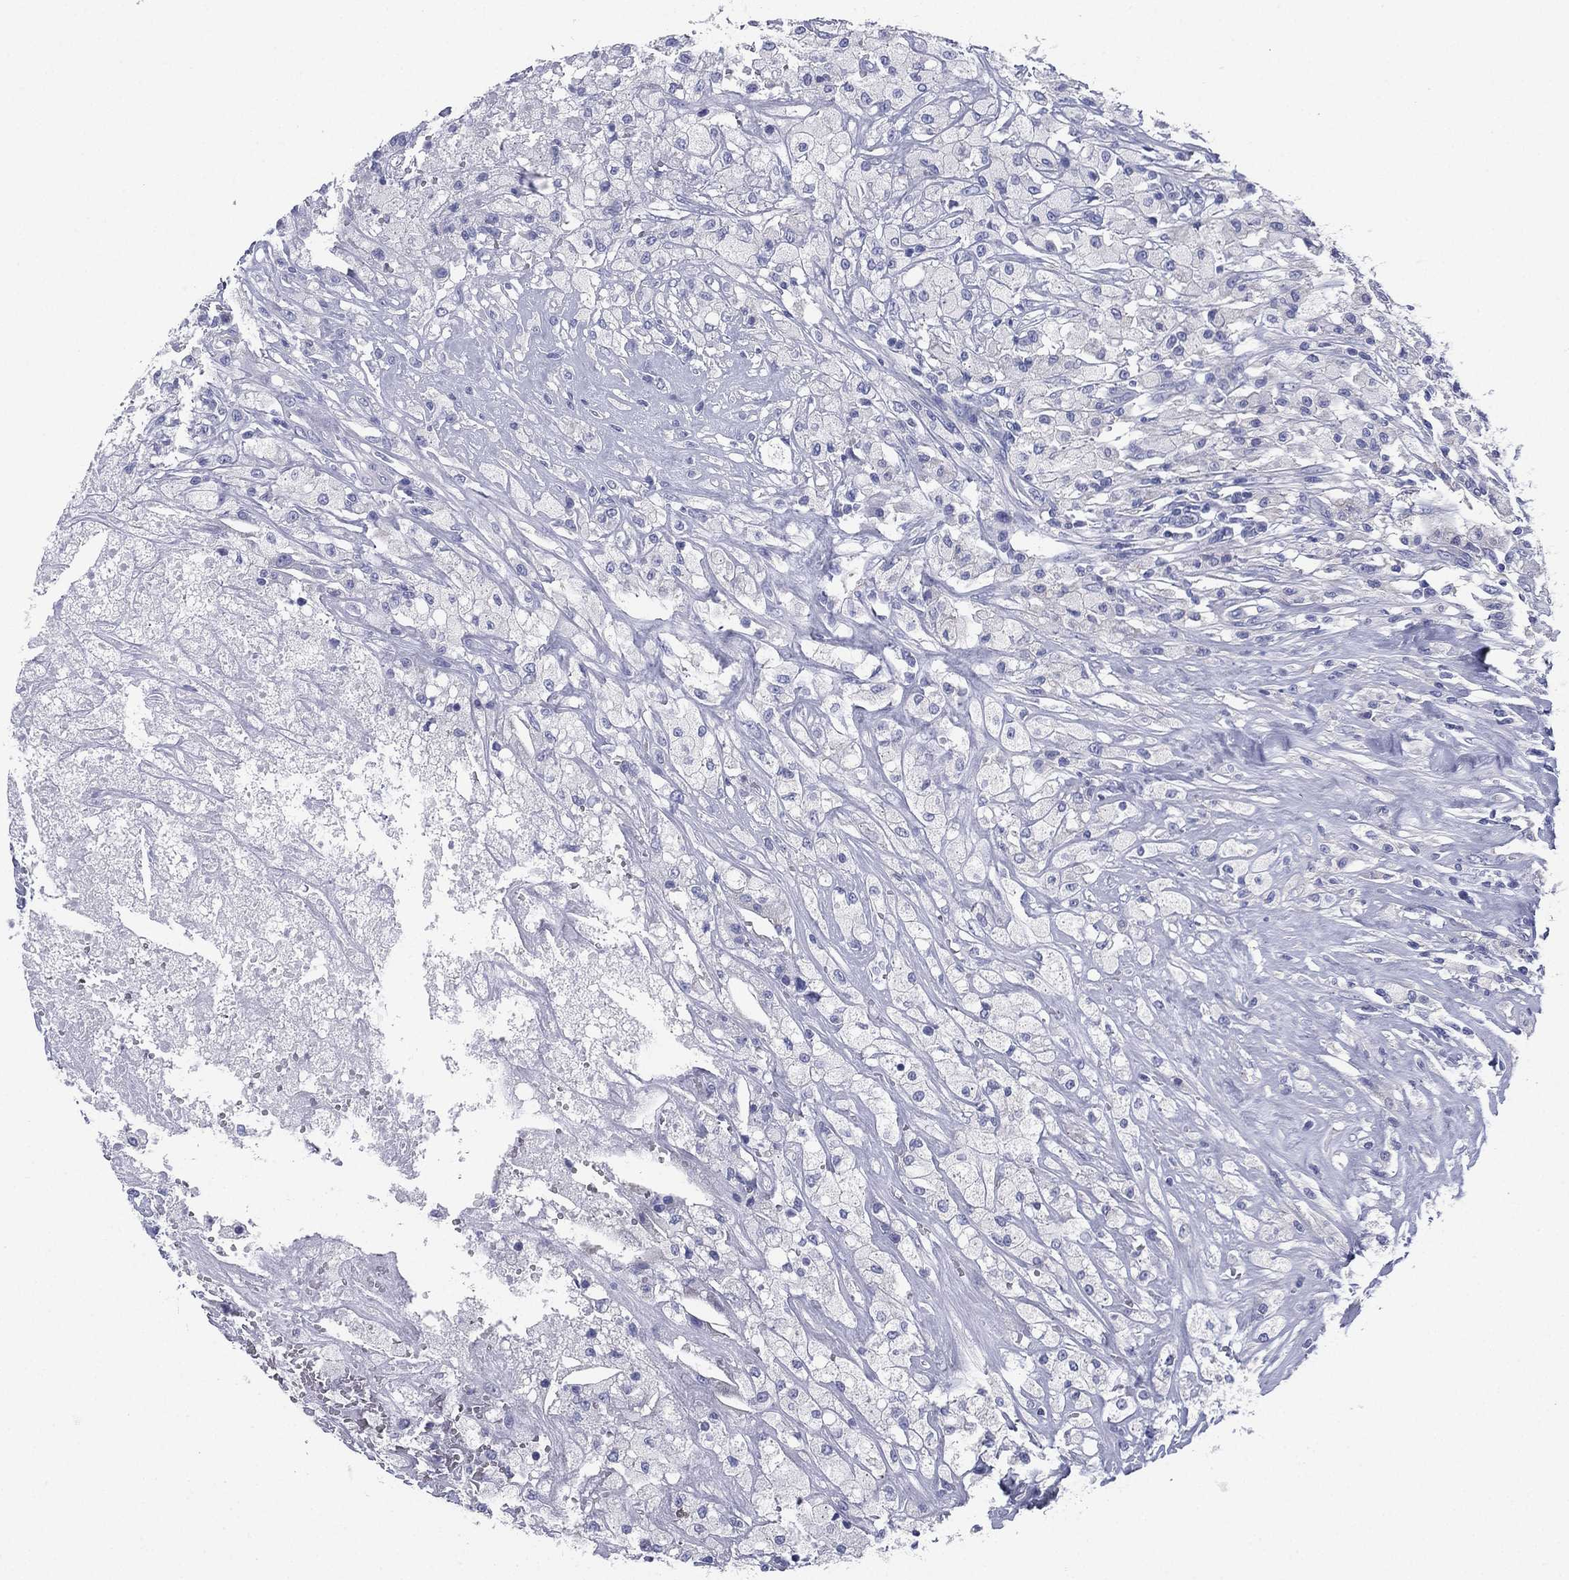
{"staining": {"intensity": "negative", "quantity": "none", "location": "none"}, "tissue": "testis cancer", "cell_type": "Tumor cells", "image_type": "cancer", "snomed": [{"axis": "morphology", "description": "Necrosis, NOS"}, {"axis": "morphology", "description": "Carcinoma, Embryonal, NOS"}, {"axis": "topography", "description": "Testis"}], "caption": "DAB immunohistochemical staining of human testis cancer (embryonal carcinoma) shows no significant staining in tumor cells. (DAB (3,3'-diaminobenzidine) immunohistochemistry (IHC) with hematoxylin counter stain).", "gene": "FCER2", "patient": {"sex": "male", "age": 19}}